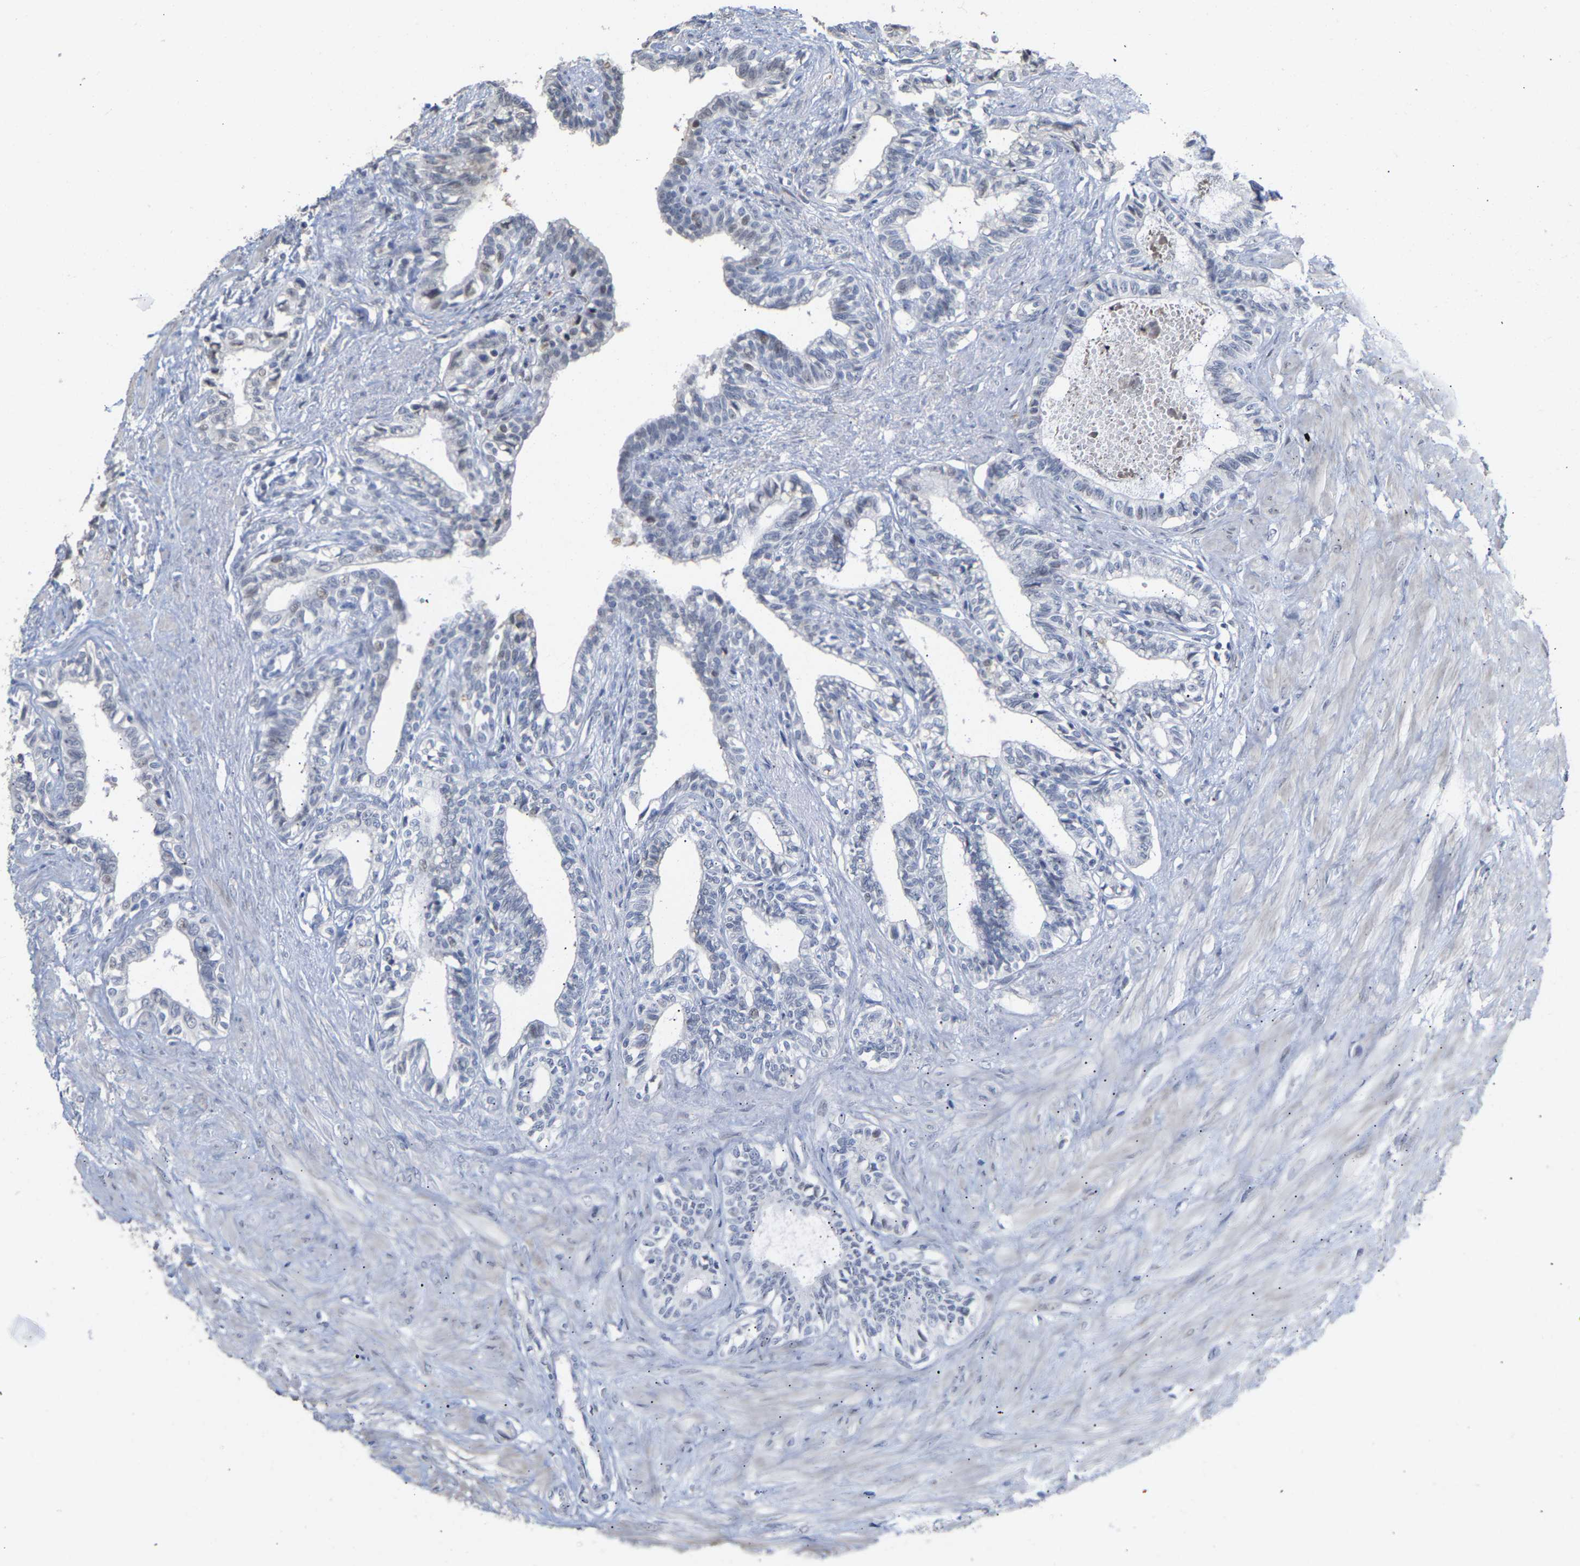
{"staining": {"intensity": "weak", "quantity": "<25%", "location": "nuclear"}, "tissue": "seminal vesicle", "cell_type": "Glandular cells", "image_type": "normal", "snomed": [{"axis": "morphology", "description": "Normal tissue, NOS"}, {"axis": "morphology", "description": "Adenocarcinoma, High grade"}, {"axis": "topography", "description": "Prostate"}, {"axis": "topography", "description": "Seminal veicle"}], "caption": "An IHC photomicrograph of unremarkable seminal vesicle is shown. There is no staining in glandular cells of seminal vesicle.", "gene": "AMPH", "patient": {"sex": "male", "age": 55}}